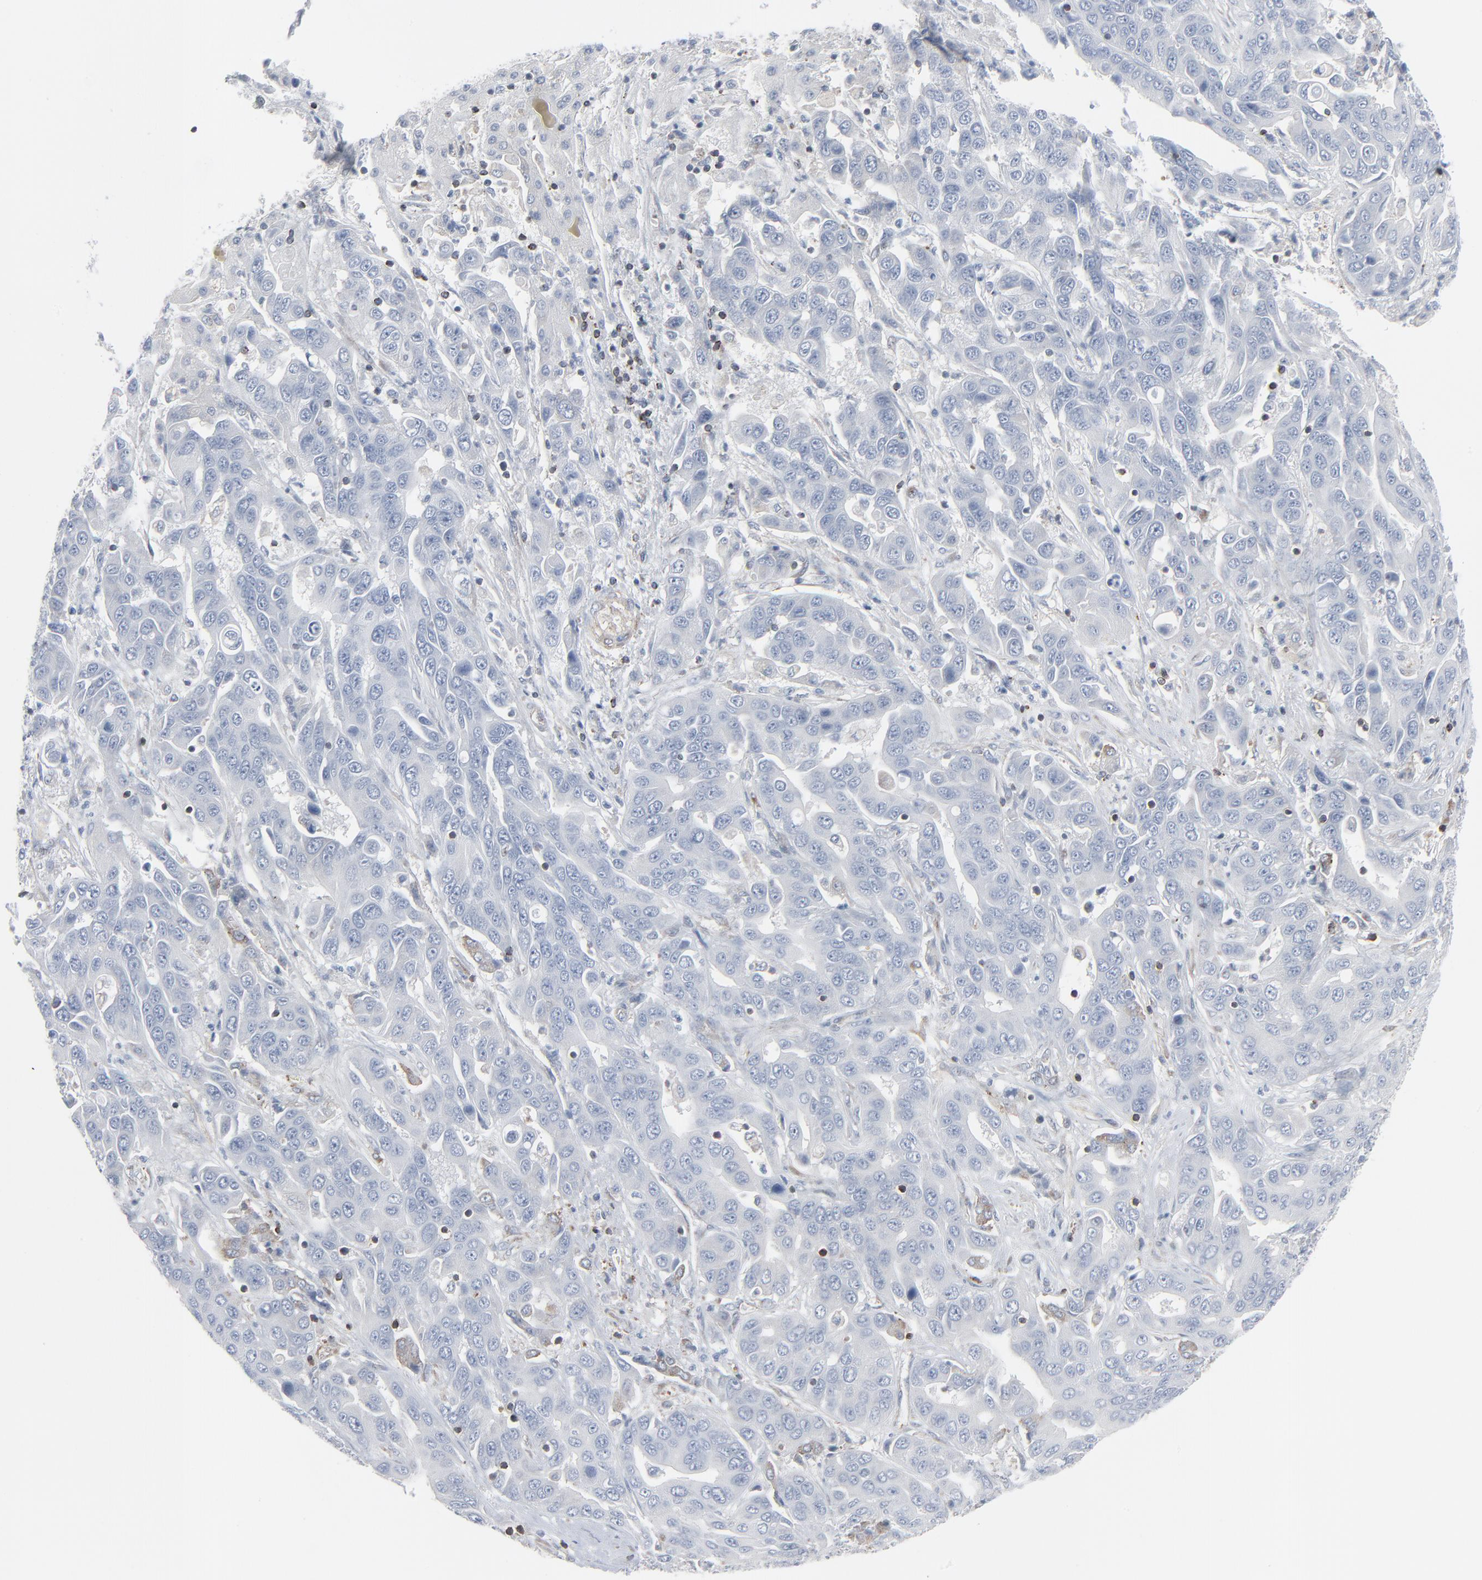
{"staining": {"intensity": "negative", "quantity": "none", "location": "none"}, "tissue": "liver cancer", "cell_type": "Tumor cells", "image_type": "cancer", "snomed": [{"axis": "morphology", "description": "Cholangiocarcinoma"}, {"axis": "topography", "description": "Liver"}], "caption": "Immunohistochemistry (IHC) of human liver cancer (cholangiocarcinoma) exhibits no expression in tumor cells.", "gene": "OPTN", "patient": {"sex": "female", "age": 52}}